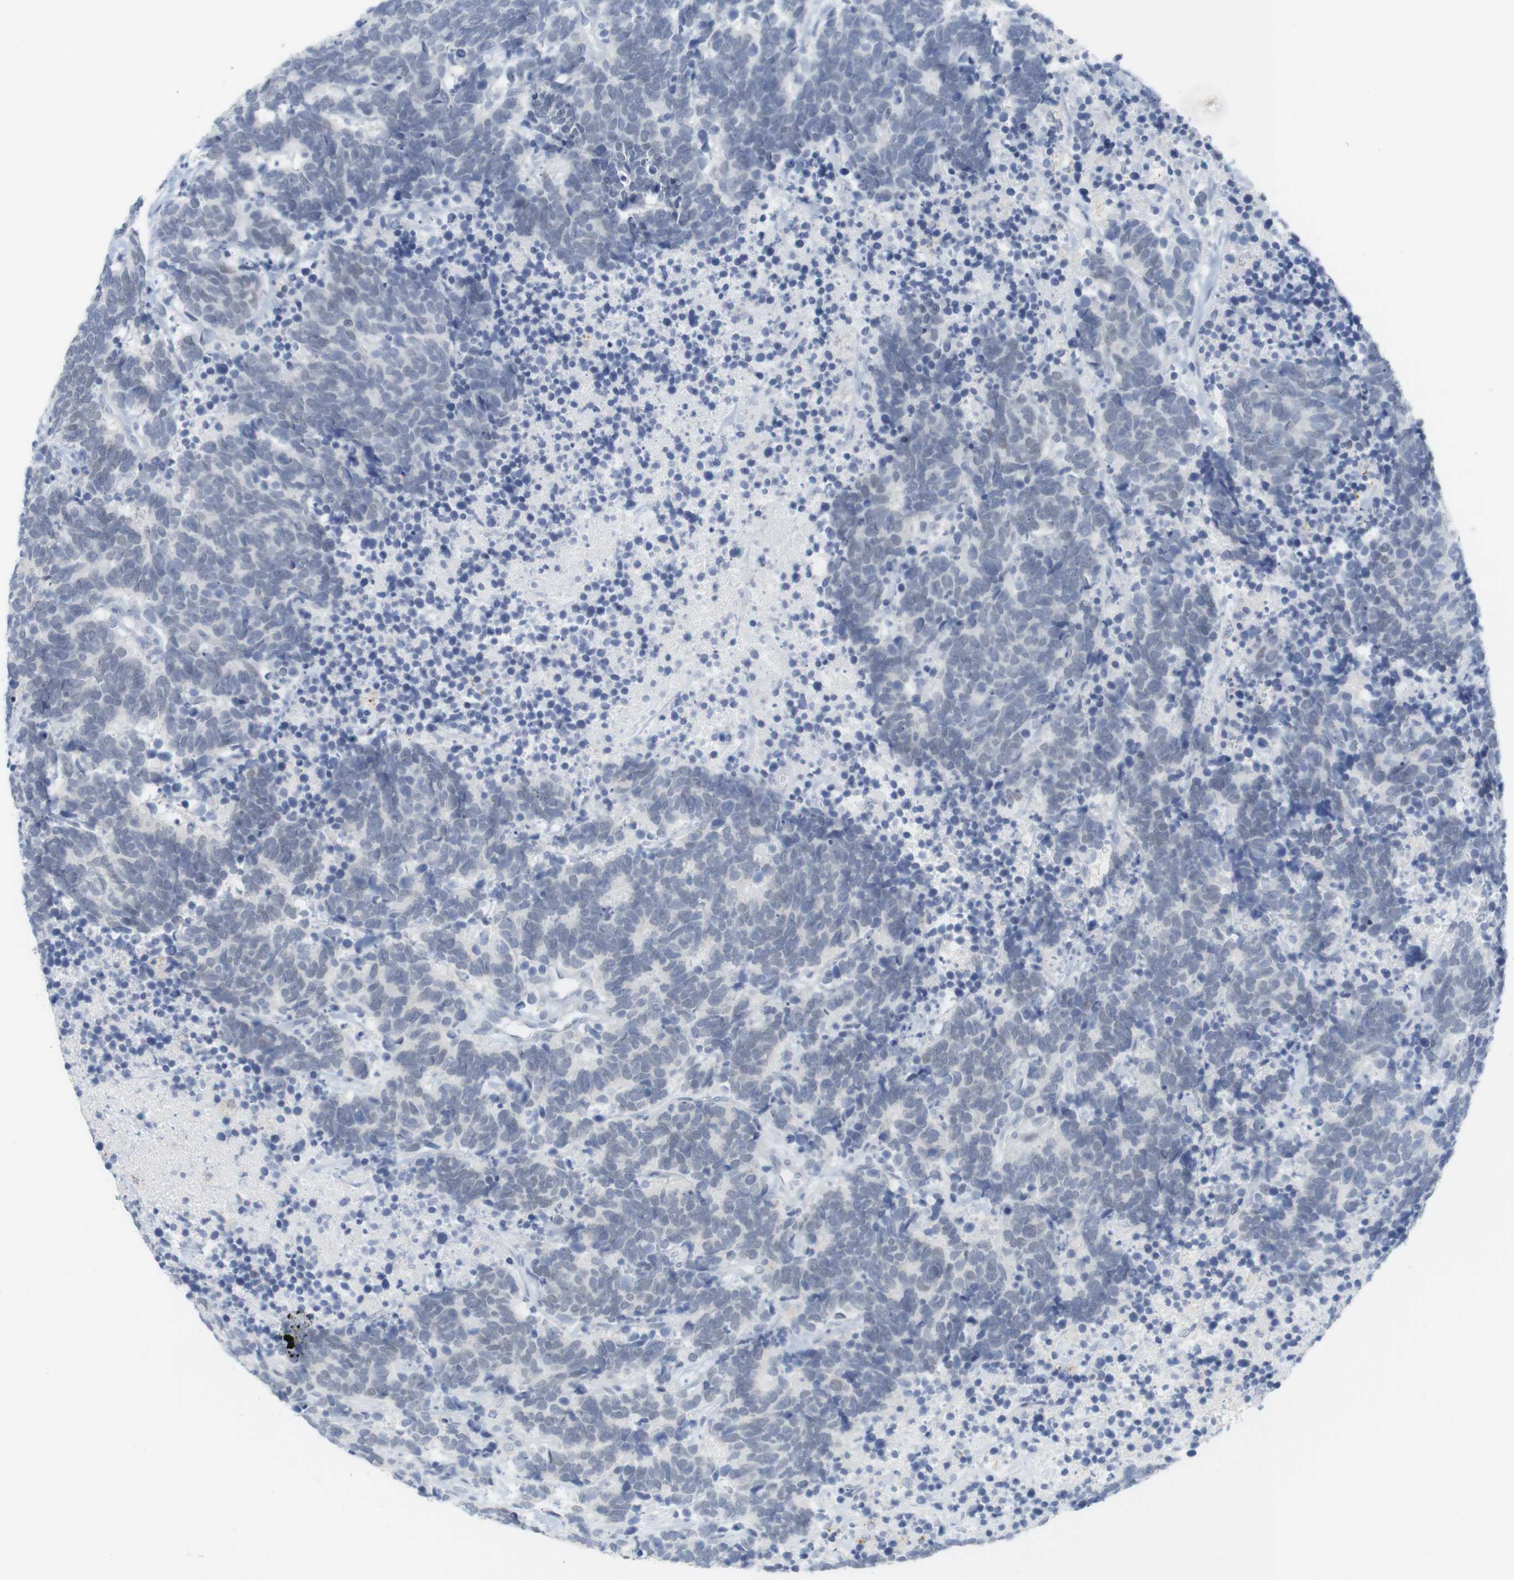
{"staining": {"intensity": "negative", "quantity": "none", "location": "none"}, "tissue": "carcinoid", "cell_type": "Tumor cells", "image_type": "cancer", "snomed": [{"axis": "morphology", "description": "Carcinoma, NOS"}, {"axis": "morphology", "description": "Carcinoid, malignant, NOS"}, {"axis": "topography", "description": "Urinary bladder"}], "caption": "Protein analysis of carcinoid displays no significant staining in tumor cells. (DAB (3,3'-diaminobenzidine) immunohistochemistry with hematoxylin counter stain).", "gene": "YIPF1", "patient": {"sex": "male", "age": 57}}